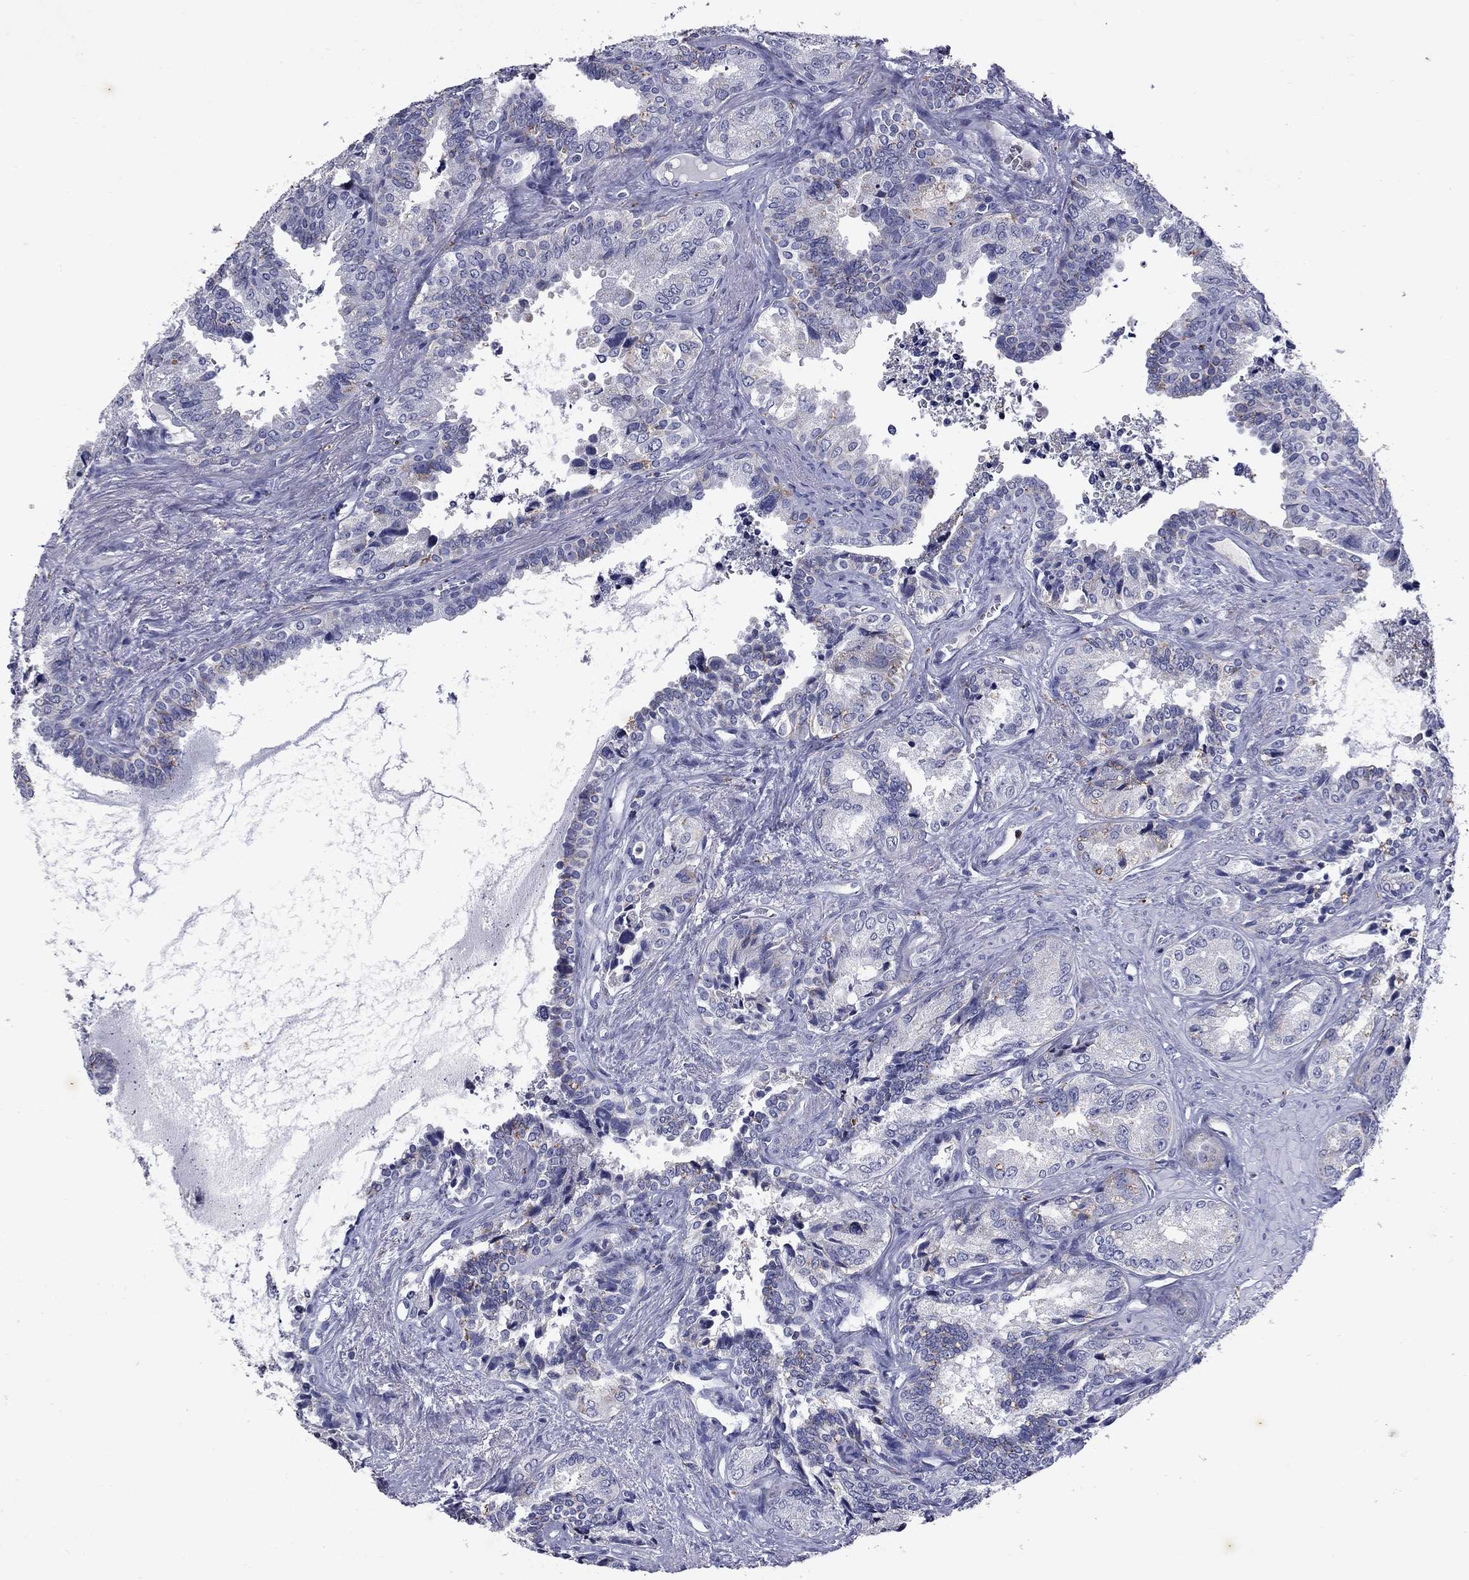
{"staining": {"intensity": "negative", "quantity": "none", "location": "none"}, "tissue": "epididymis", "cell_type": "Glandular cells", "image_type": "normal", "snomed": [{"axis": "morphology", "description": "Normal tissue, NOS"}, {"axis": "topography", "description": "Seminal veicle"}, {"axis": "topography", "description": "Epididymis"}], "caption": "Image shows no protein expression in glandular cells of unremarkable epididymis. The staining was performed using DAB to visualize the protein expression in brown, while the nuclei were stained in blue with hematoxylin (Magnification: 20x).", "gene": "MADCAM1", "patient": {"sex": "male", "age": 63}}